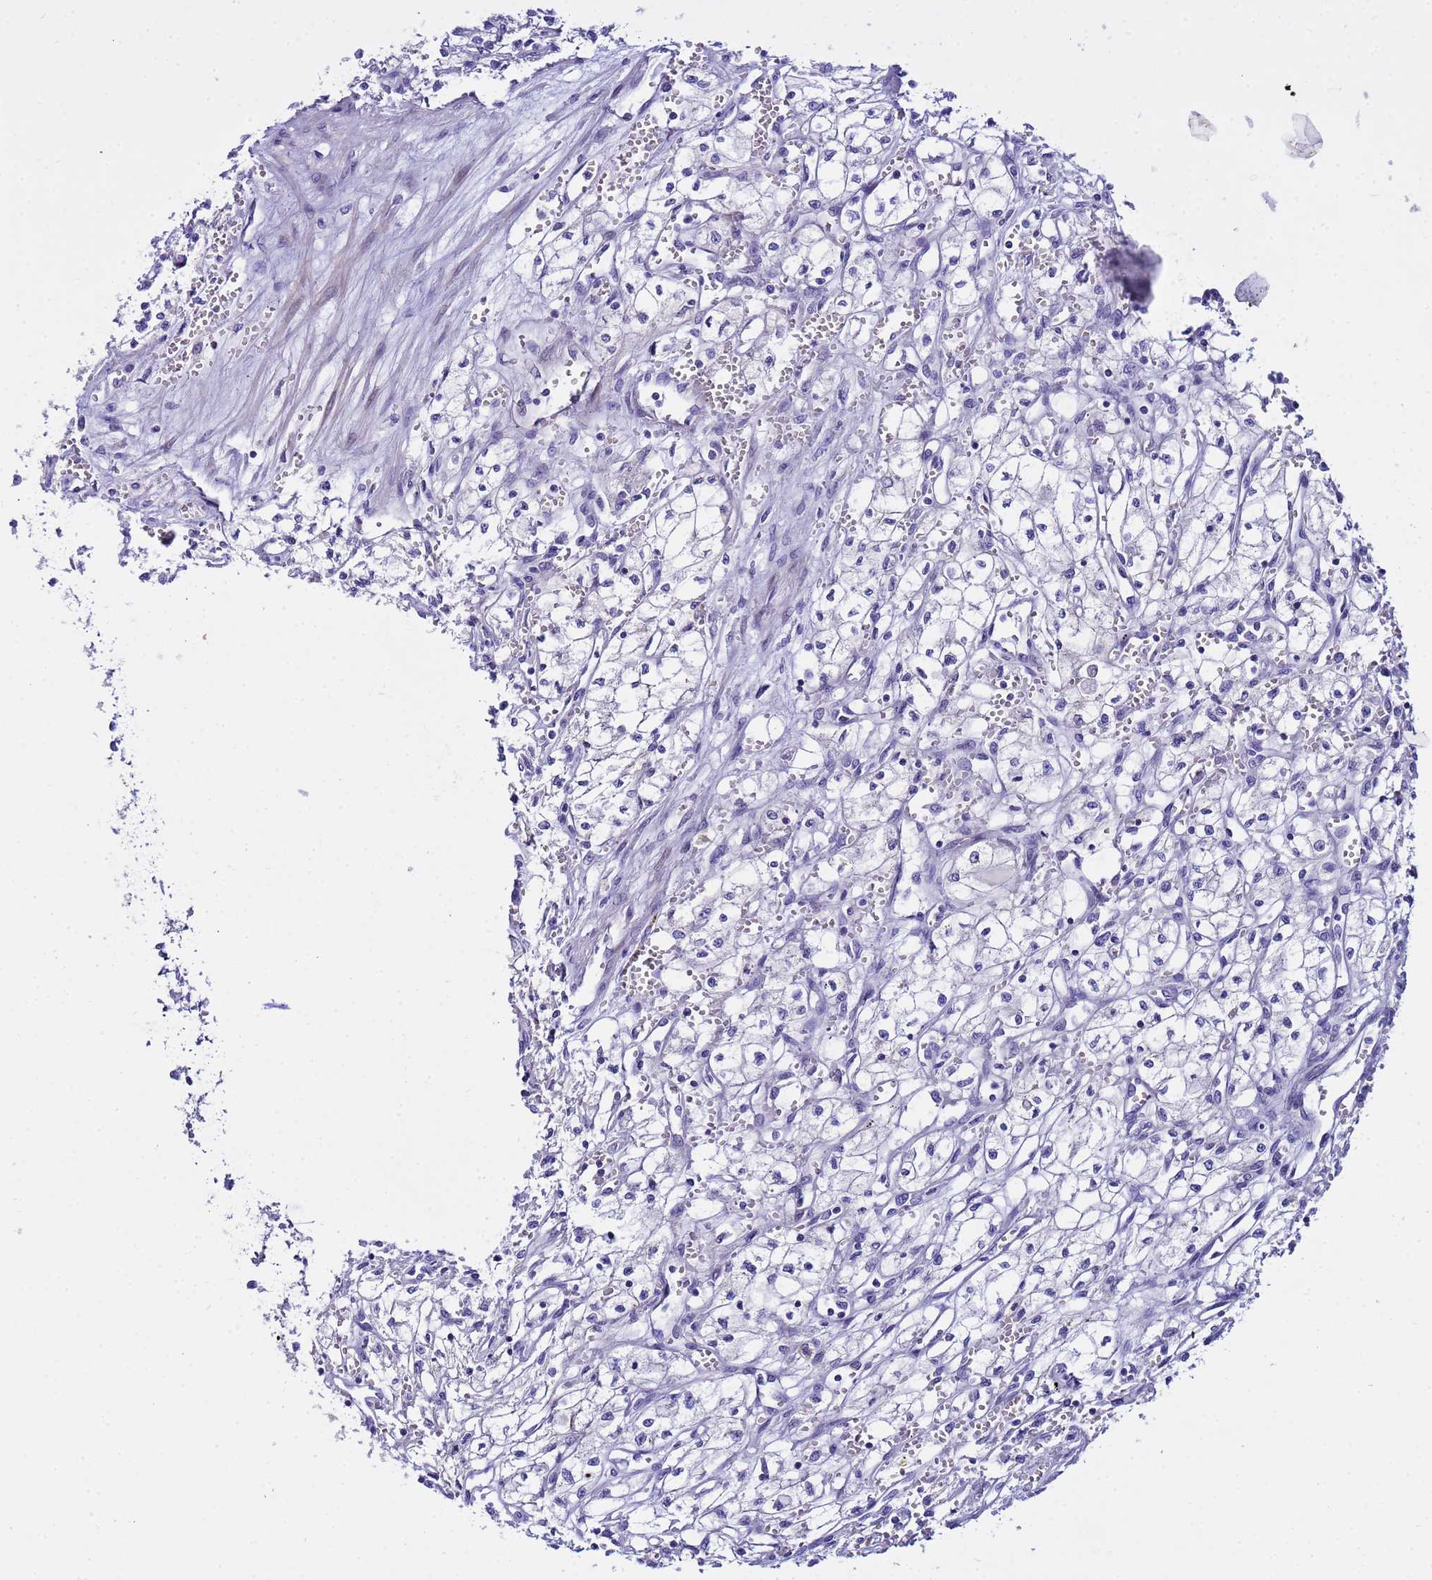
{"staining": {"intensity": "negative", "quantity": "none", "location": "none"}, "tissue": "renal cancer", "cell_type": "Tumor cells", "image_type": "cancer", "snomed": [{"axis": "morphology", "description": "Adenocarcinoma, NOS"}, {"axis": "topography", "description": "Kidney"}], "caption": "An image of adenocarcinoma (renal) stained for a protein exhibits no brown staining in tumor cells.", "gene": "IGSF11", "patient": {"sex": "male", "age": 59}}